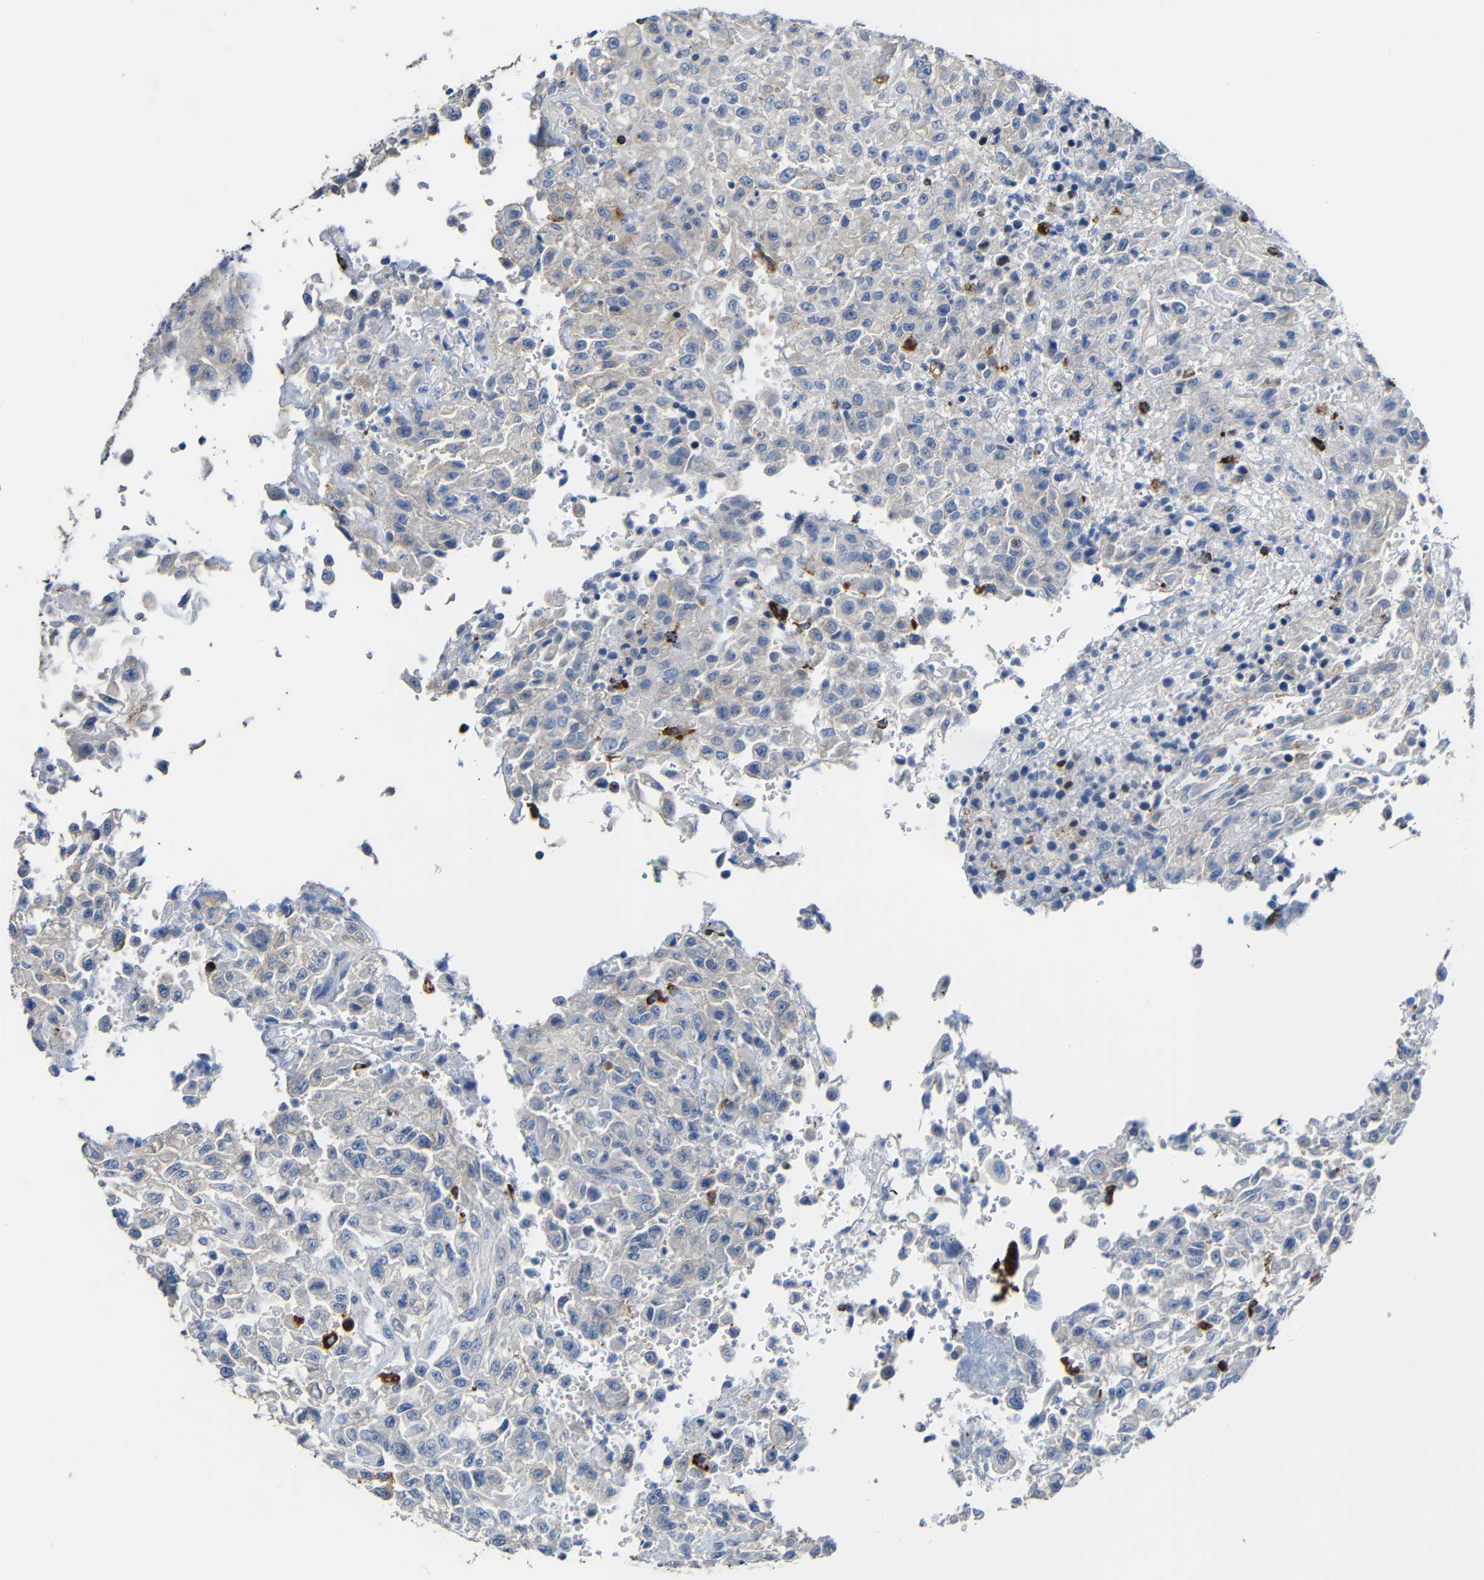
{"staining": {"intensity": "weak", "quantity": ">75%", "location": "cytoplasmic/membranous"}, "tissue": "urothelial cancer", "cell_type": "Tumor cells", "image_type": "cancer", "snomed": [{"axis": "morphology", "description": "Urothelial carcinoma, High grade"}, {"axis": "topography", "description": "Urinary bladder"}], "caption": "Weak cytoplasmic/membranous protein staining is identified in about >75% of tumor cells in urothelial cancer.", "gene": "HLA-DMA", "patient": {"sex": "male", "age": 46}}